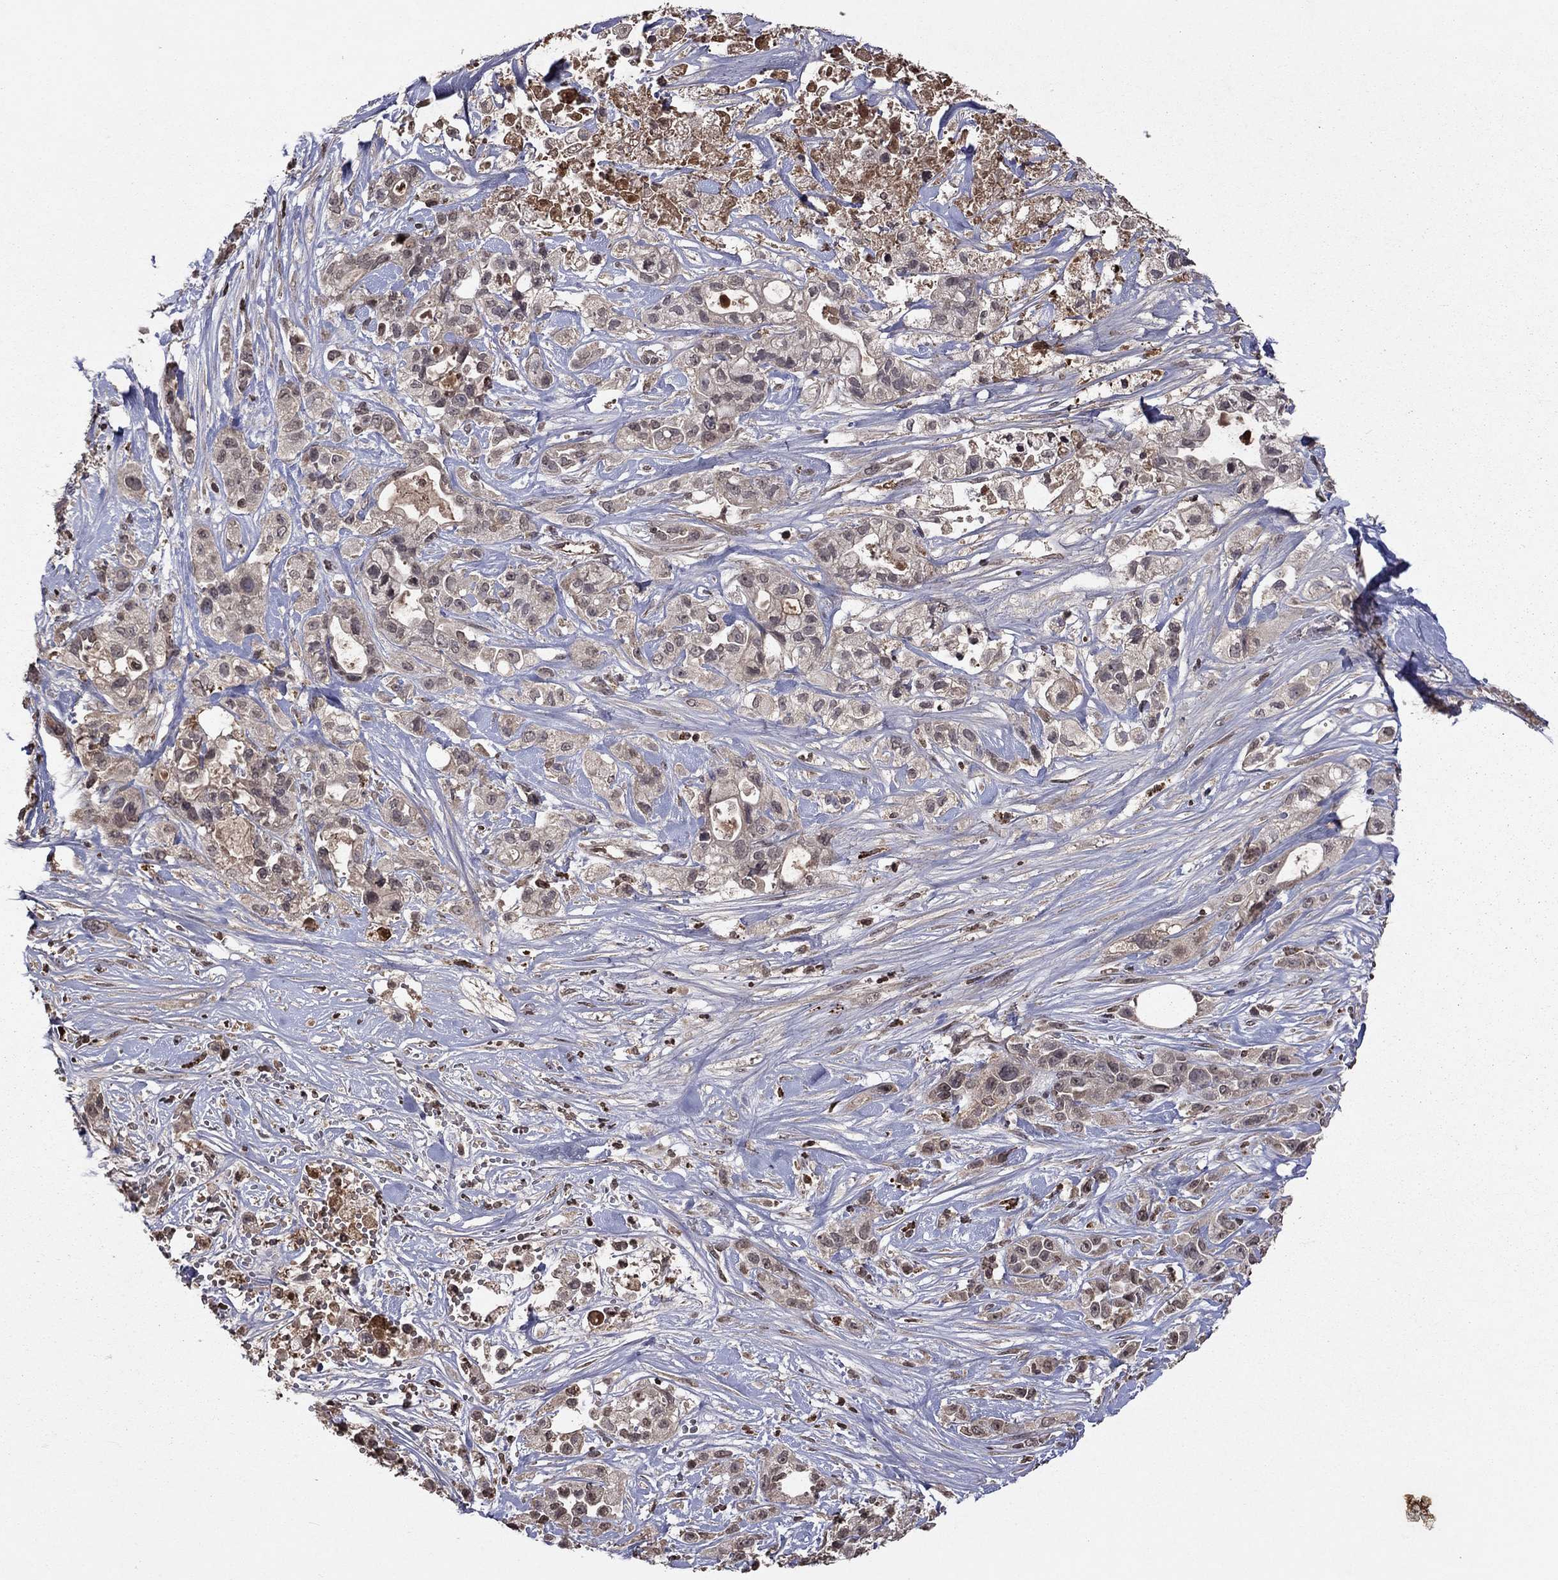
{"staining": {"intensity": "negative", "quantity": "none", "location": "none"}, "tissue": "pancreatic cancer", "cell_type": "Tumor cells", "image_type": "cancer", "snomed": [{"axis": "morphology", "description": "Adenocarcinoma, NOS"}, {"axis": "topography", "description": "Pancreas"}], "caption": "IHC of human pancreatic cancer displays no staining in tumor cells. Brightfield microscopy of immunohistochemistry (IHC) stained with DAB (brown) and hematoxylin (blue), captured at high magnification.", "gene": "NLGN1", "patient": {"sex": "male", "age": 44}}